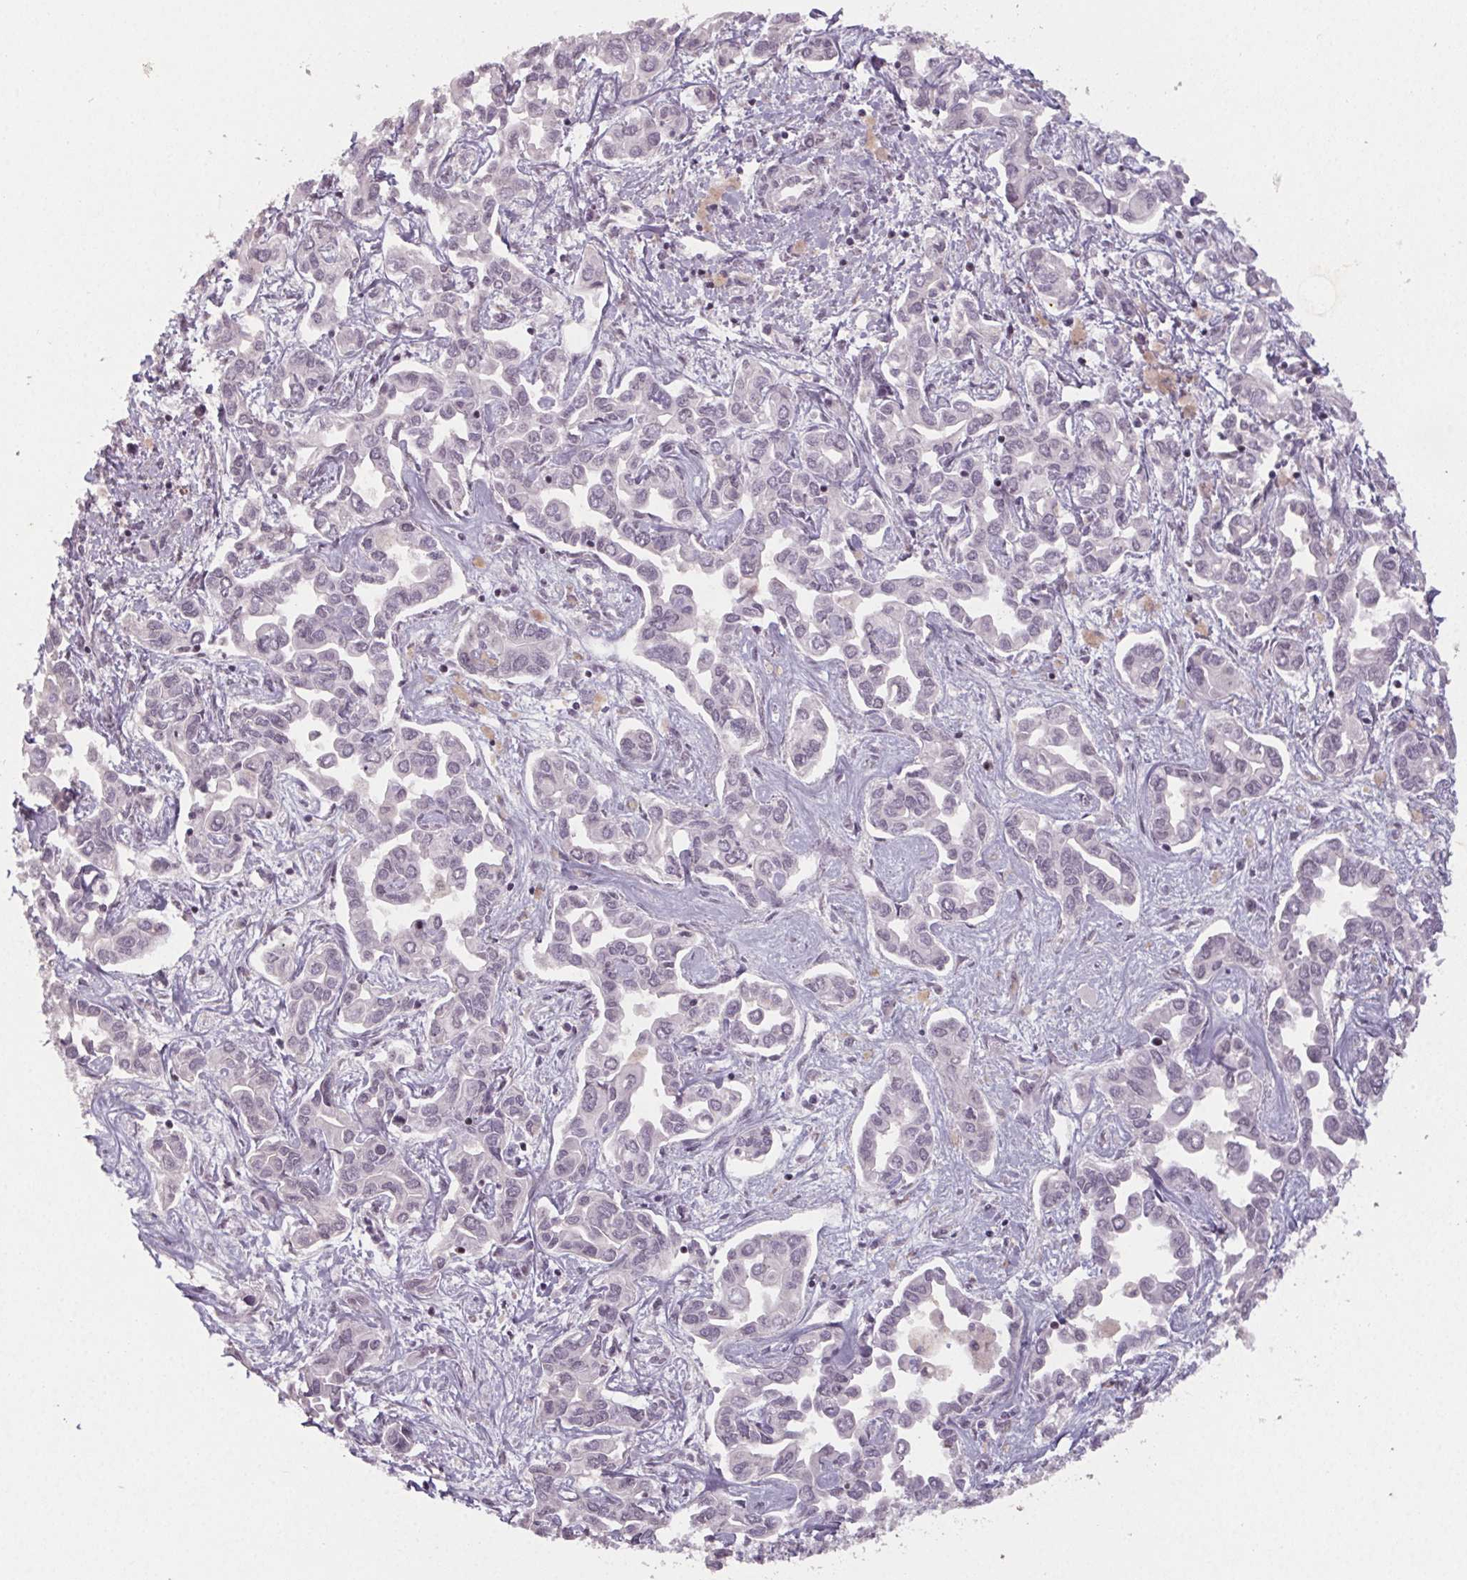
{"staining": {"intensity": "negative", "quantity": "none", "location": "none"}, "tissue": "liver cancer", "cell_type": "Tumor cells", "image_type": "cancer", "snomed": [{"axis": "morphology", "description": "Cholangiocarcinoma"}, {"axis": "topography", "description": "Liver"}], "caption": "A micrograph of human liver cancer is negative for staining in tumor cells. (DAB (3,3'-diaminobenzidine) immunohistochemistry (IHC) with hematoxylin counter stain).", "gene": "KMT2A", "patient": {"sex": "female", "age": 64}}